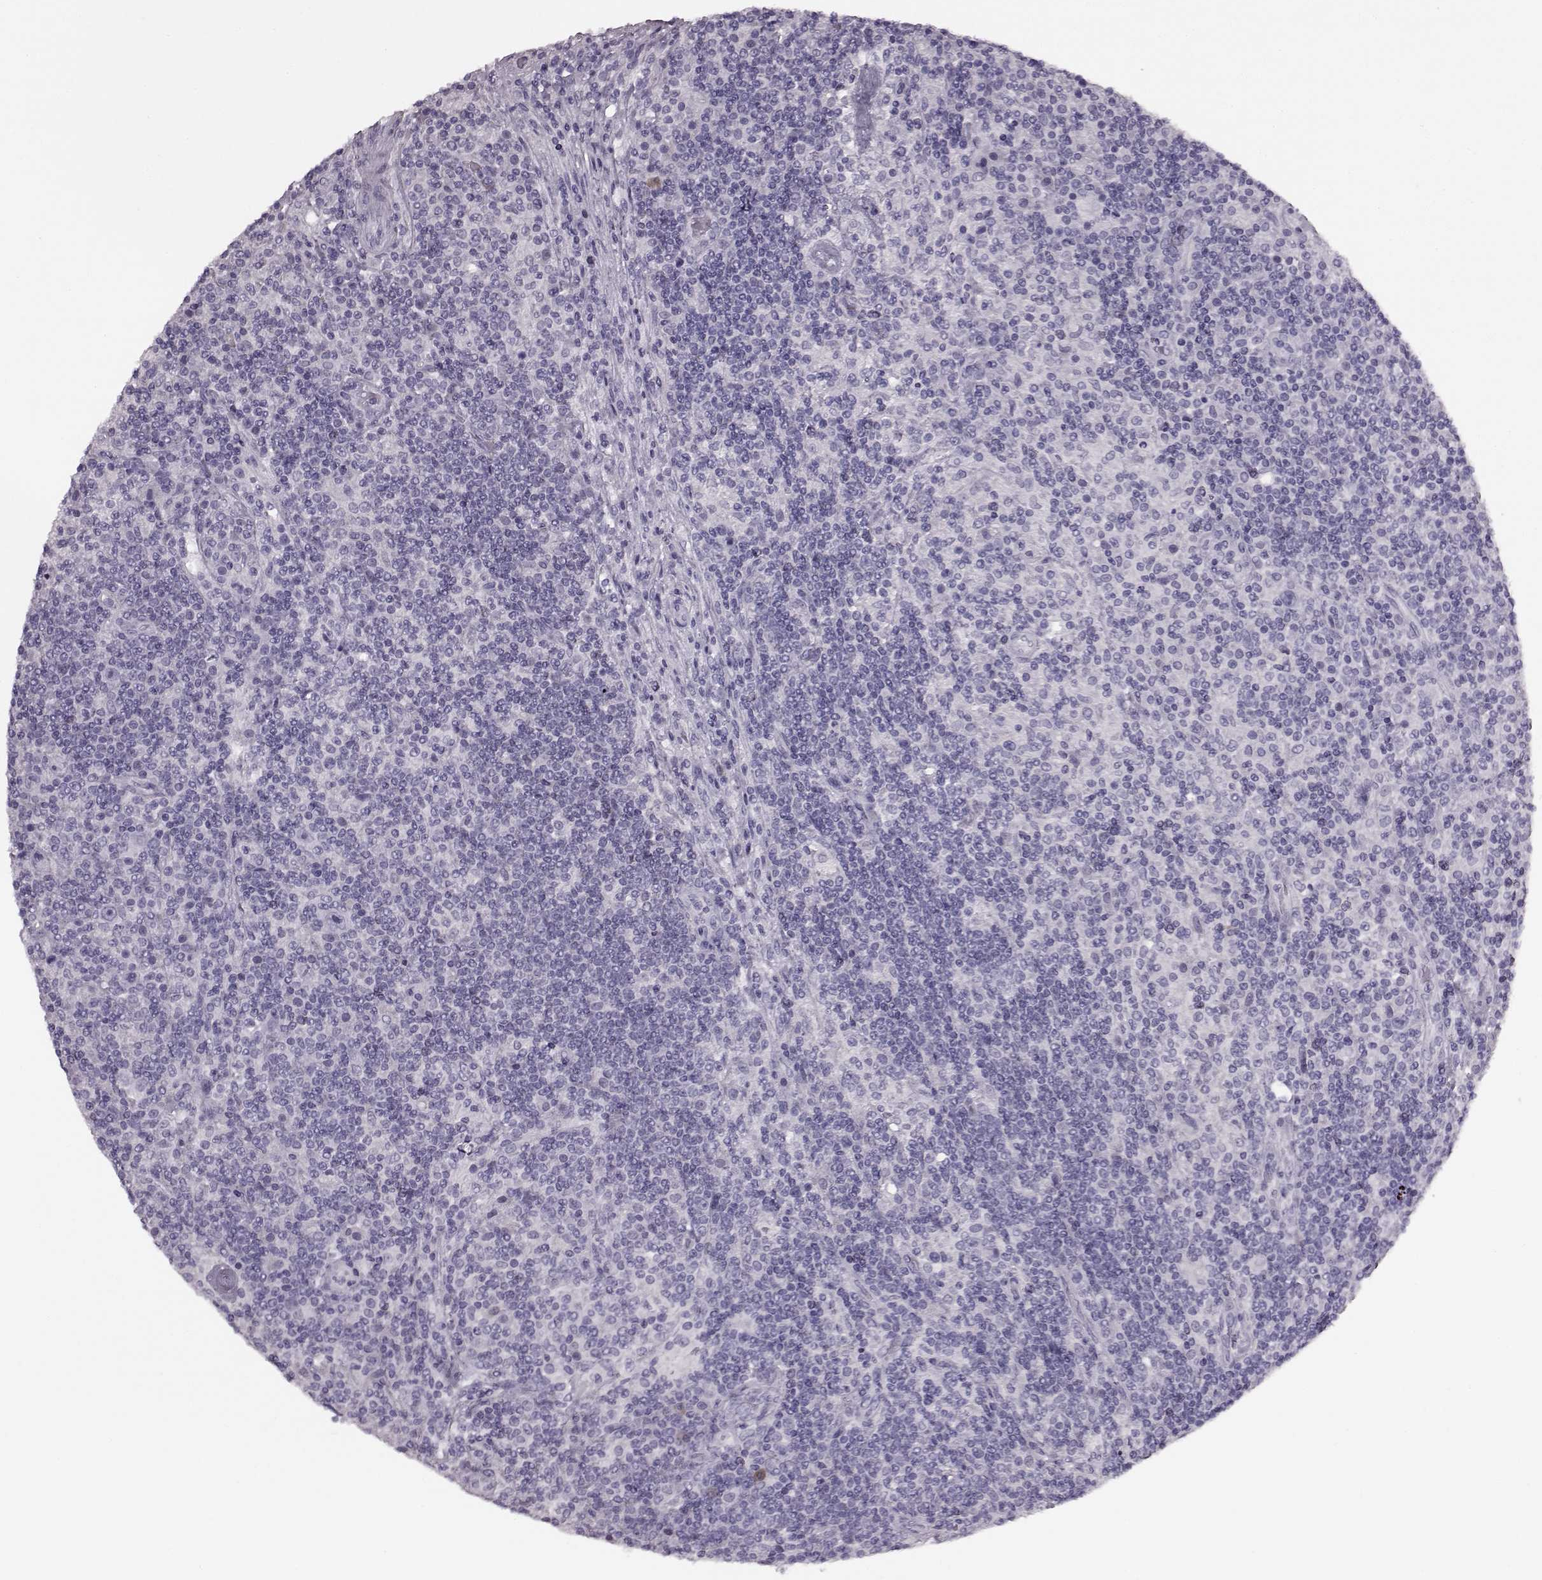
{"staining": {"intensity": "negative", "quantity": "none", "location": "none"}, "tissue": "lymphoma", "cell_type": "Tumor cells", "image_type": "cancer", "snomed": [{"axis": "morphology", "description": "Hodgkin's disease, NOS"}, {"axis": "topography", "description": "Lymph node"}], "caption": "Tumor cells are negative for brown protein staining in lymphoma.", "gene": "JSRP1", "patient": {"sex": "male", "age": 70}}